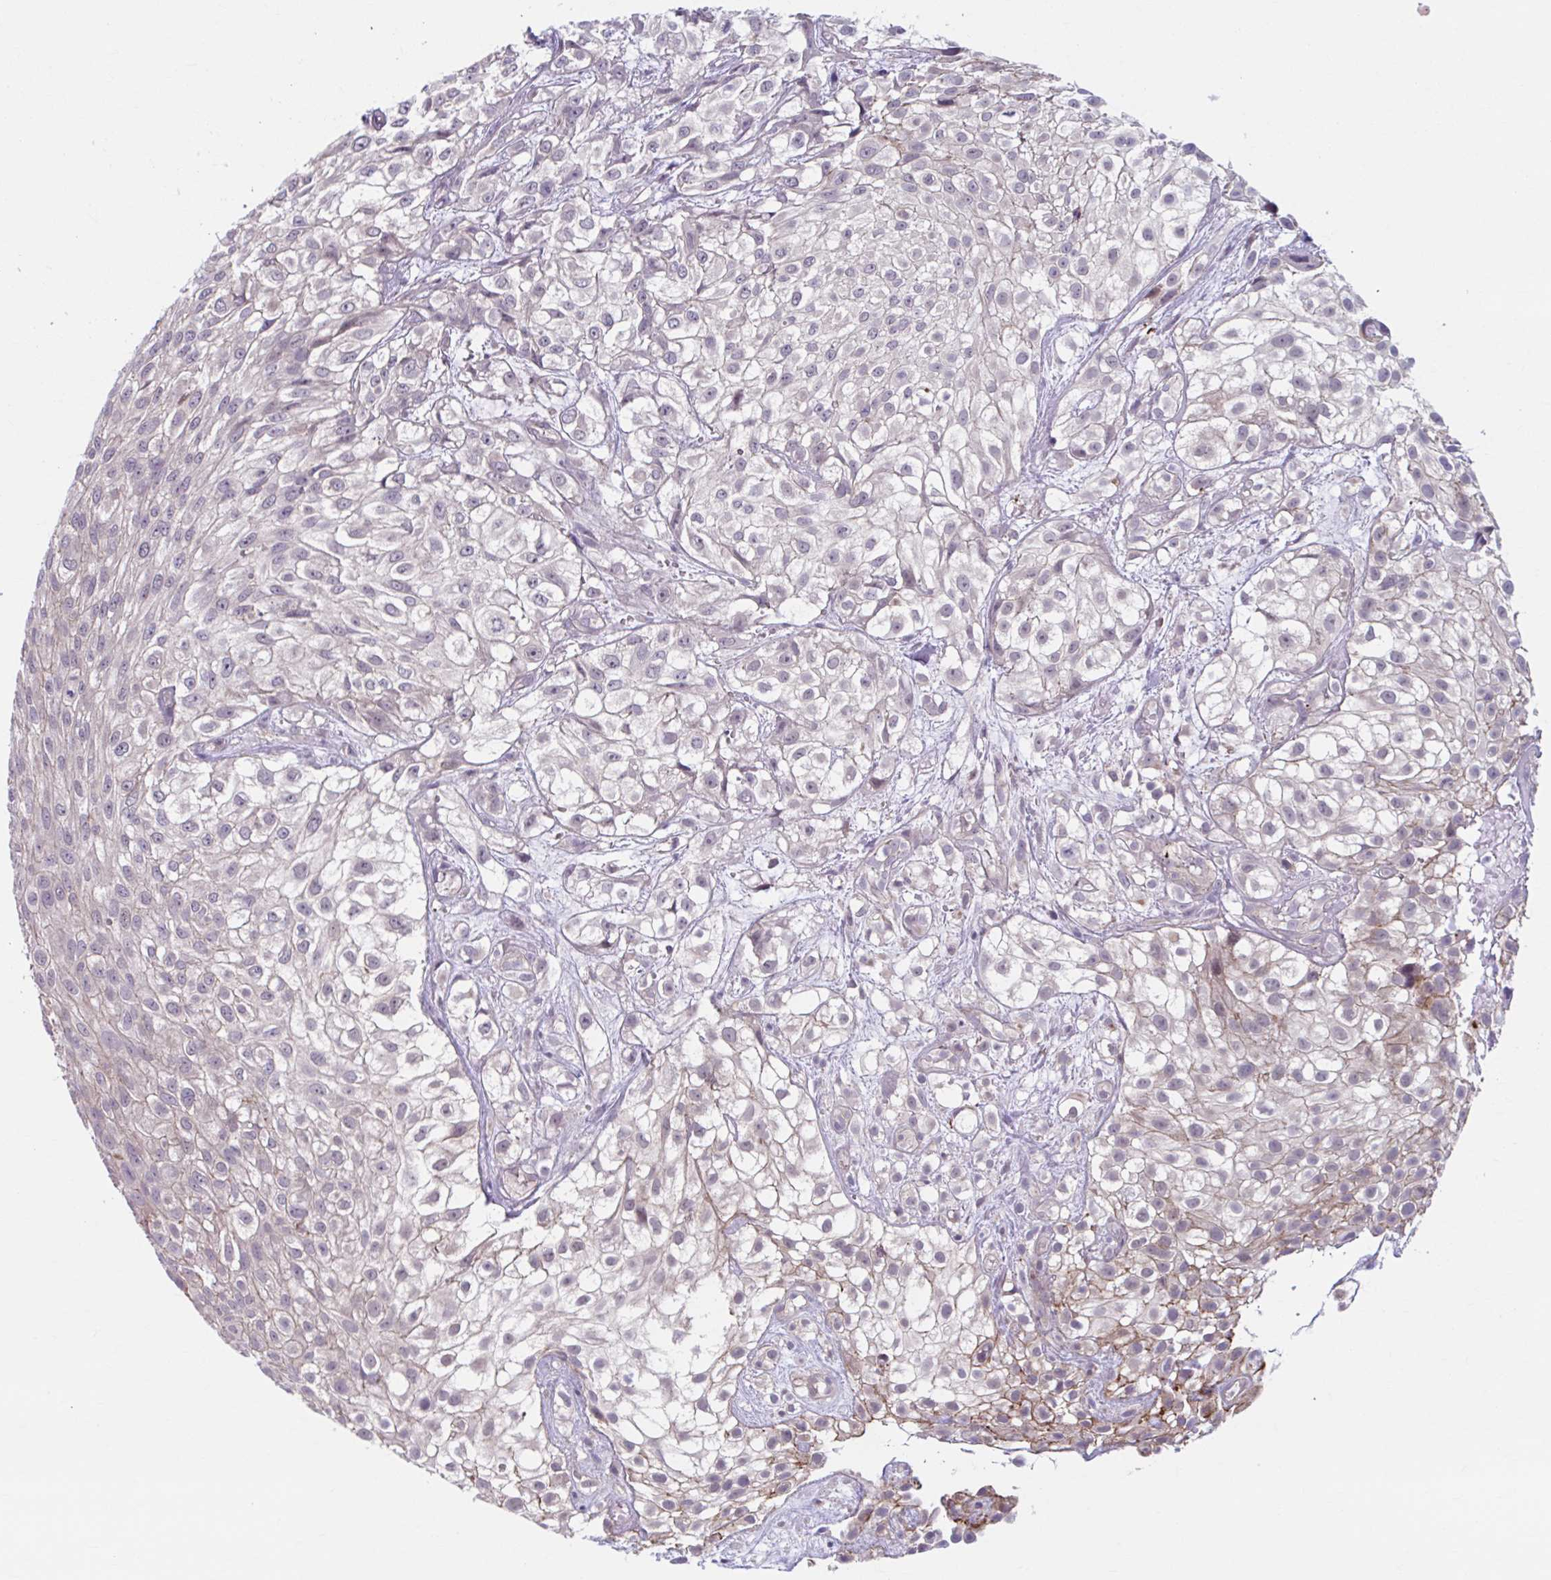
{"staining": {"intensity": "negative", "quantity": "none", "location": "none"}, "tissue": "urothelial cancer", "cell_type": "Tumor cells", "image_type": "cancer", "snomed": [{"axis": "morphology", "description": "Urothelial carcinoma, High grade"}, {"axis": "topography", "description": "Urinary bladder"}], "caption": "DAB (3,3'-diaminobenzidine) immunohistochemical staining of urothelial cancer shows no significant expression in tumor cells. Nuclei are stained in blue.", "gene": "ADAT3", "patient": {"sex": "male", "age": 56}}